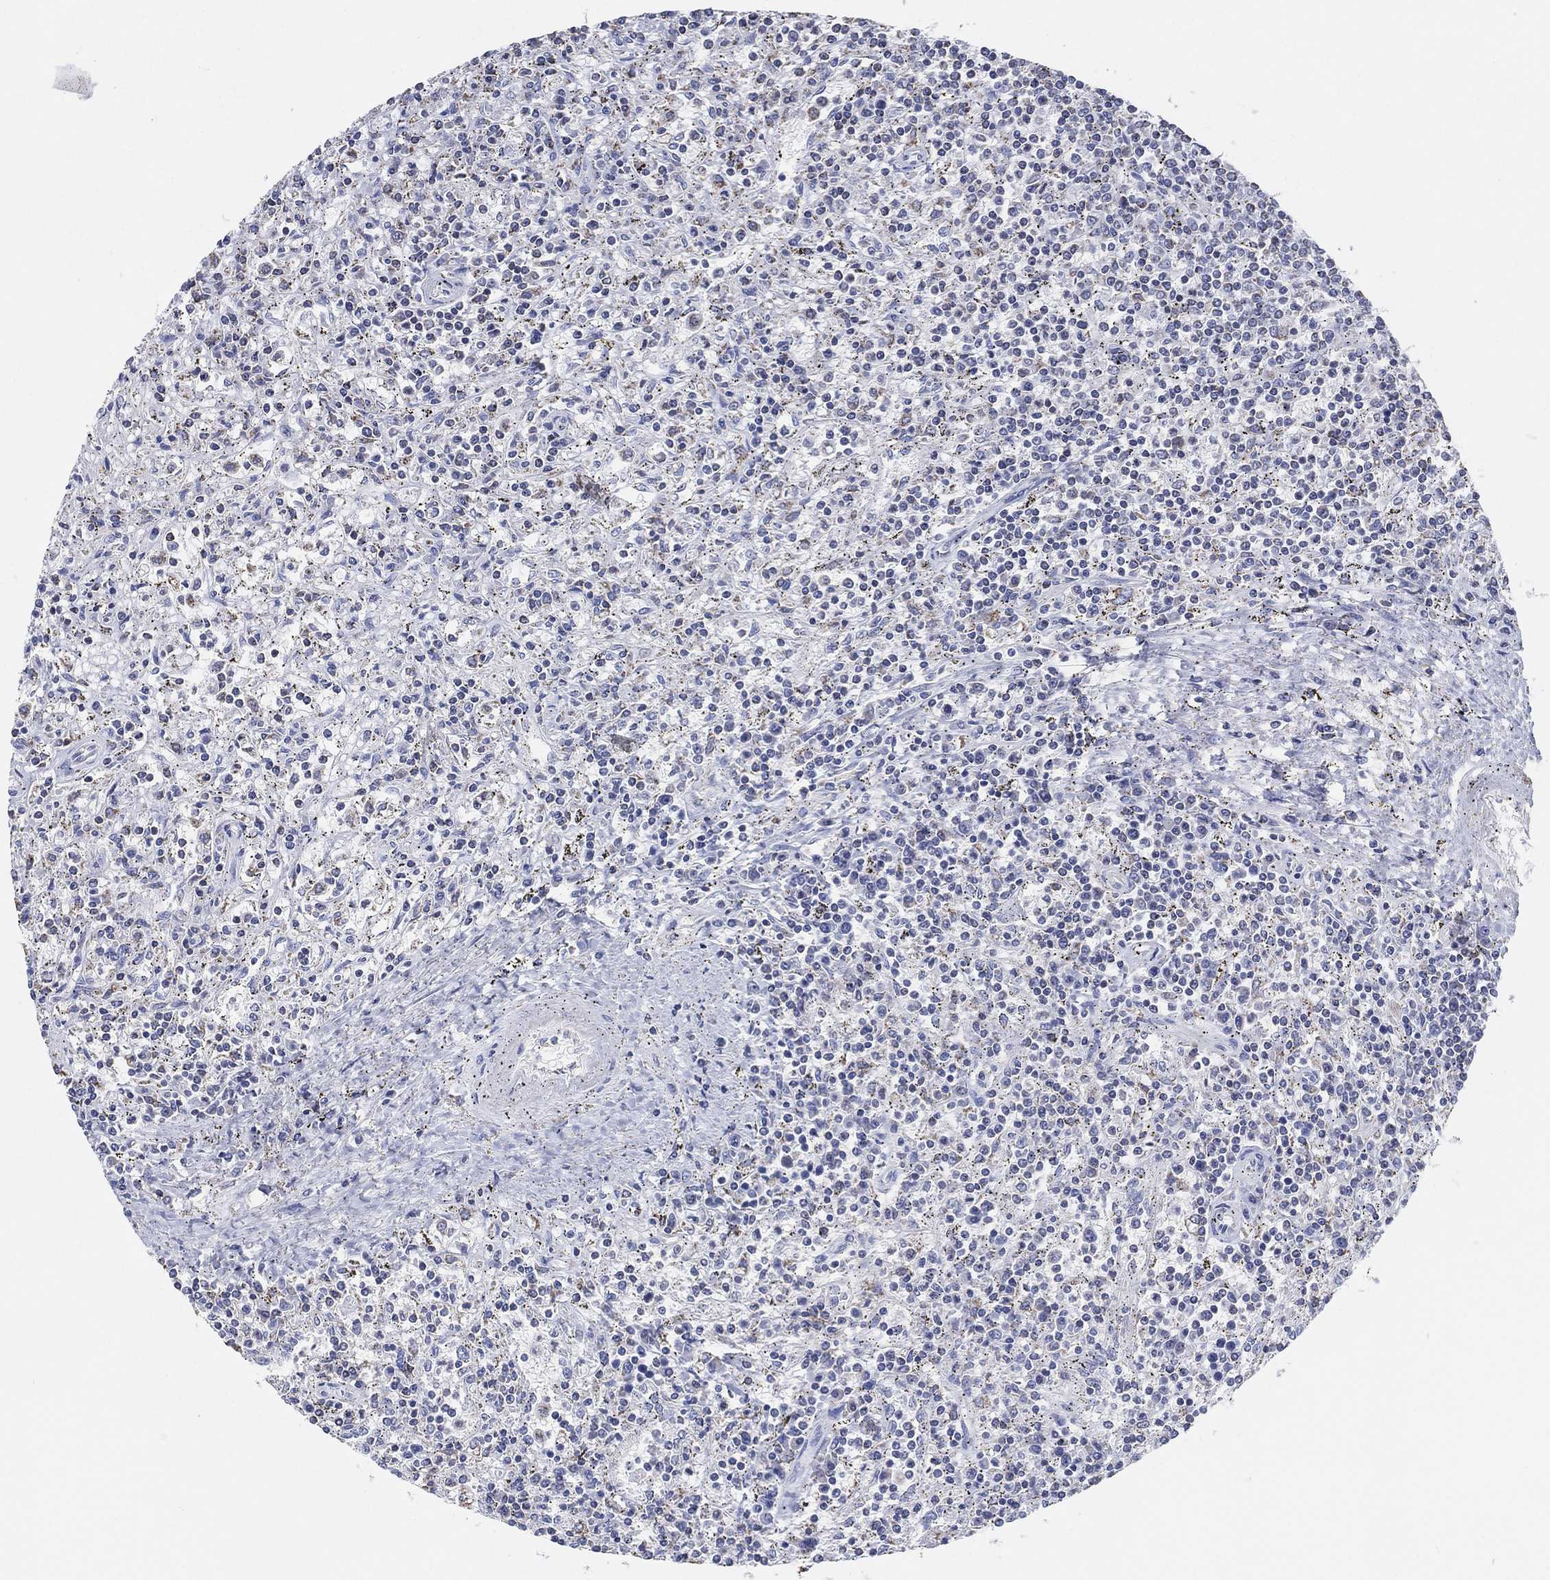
{"staining": {"intensity": "negative", "quantity": "none", "location": "none"}, "tissue": "lymphoma", "cell_type": "Tumor cells", "image_type": "cancer", "snomed": [{"axis": "morphology", "description": "Malignant lymphoma, non-Hodgkin's type, Low grade"}, {"axis": "topography", "description": "Spleen"}], "caption": "Tumor cells show no significant protein staining in low-grade malignant lymphoma, non-Hodgkin's type. (DAB (3,3'-diaminobenzidine) immunohistochemistry (IHC), high magnification).", "gene": "CFTR", "patient": {"sex": "male", "age": 62}}